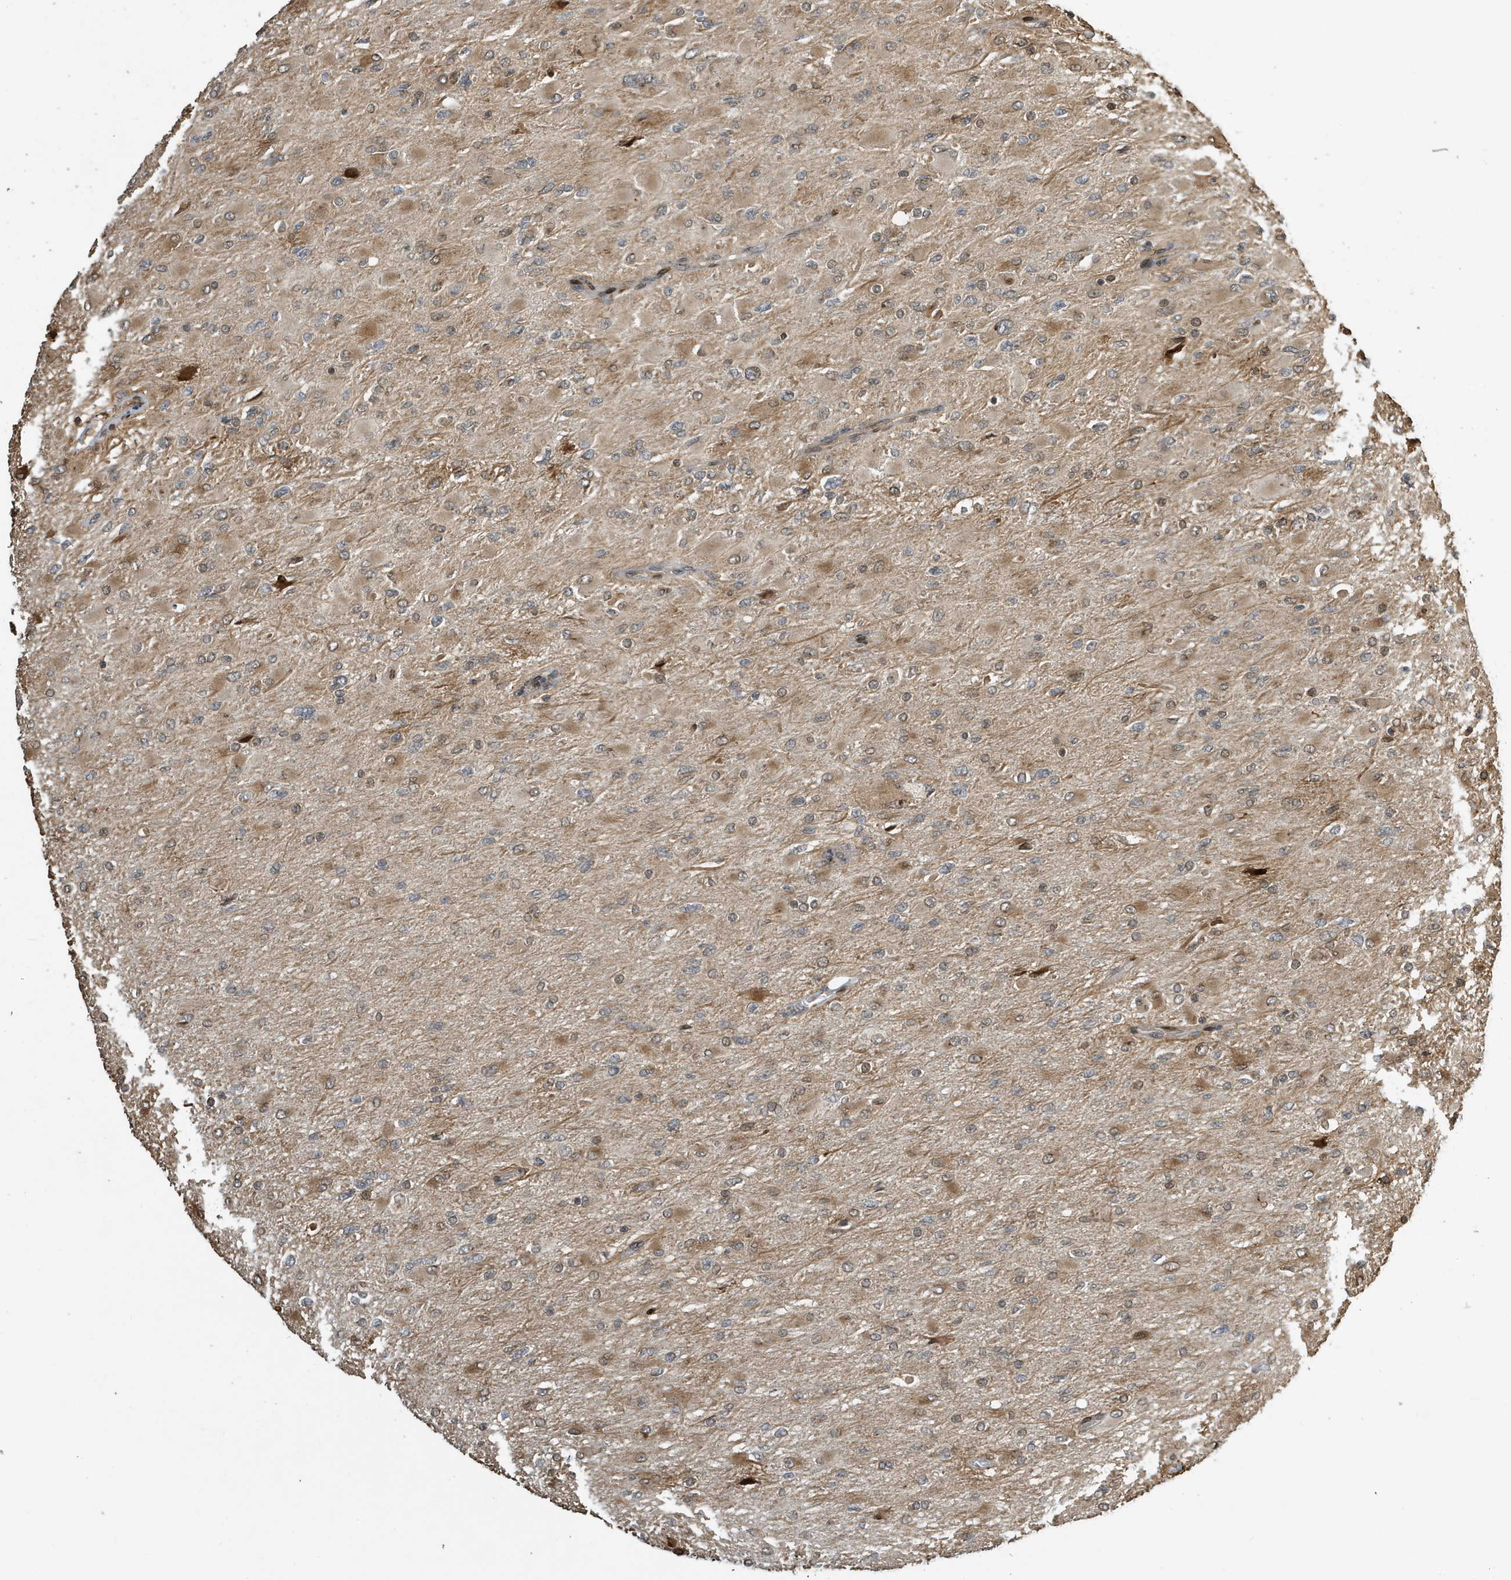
{"staining": {"intensity": "negative", "quantity": "none", "location": "none"}, "tissue": "glioma", "cell_type": "Tumor cells", "image_type": "cancer", "snomed": [{"axis": "morphology", "description": "Glioma, malignant, High grade"}, {"axis": "topography", "description": "Cerebral cortex"}], "caption": "Immunohistochemical staining of human glioma shows no significant positivity in tumor cells.", "gene": "DUSP18", "patient": {"sex": "female", "age": 36}}